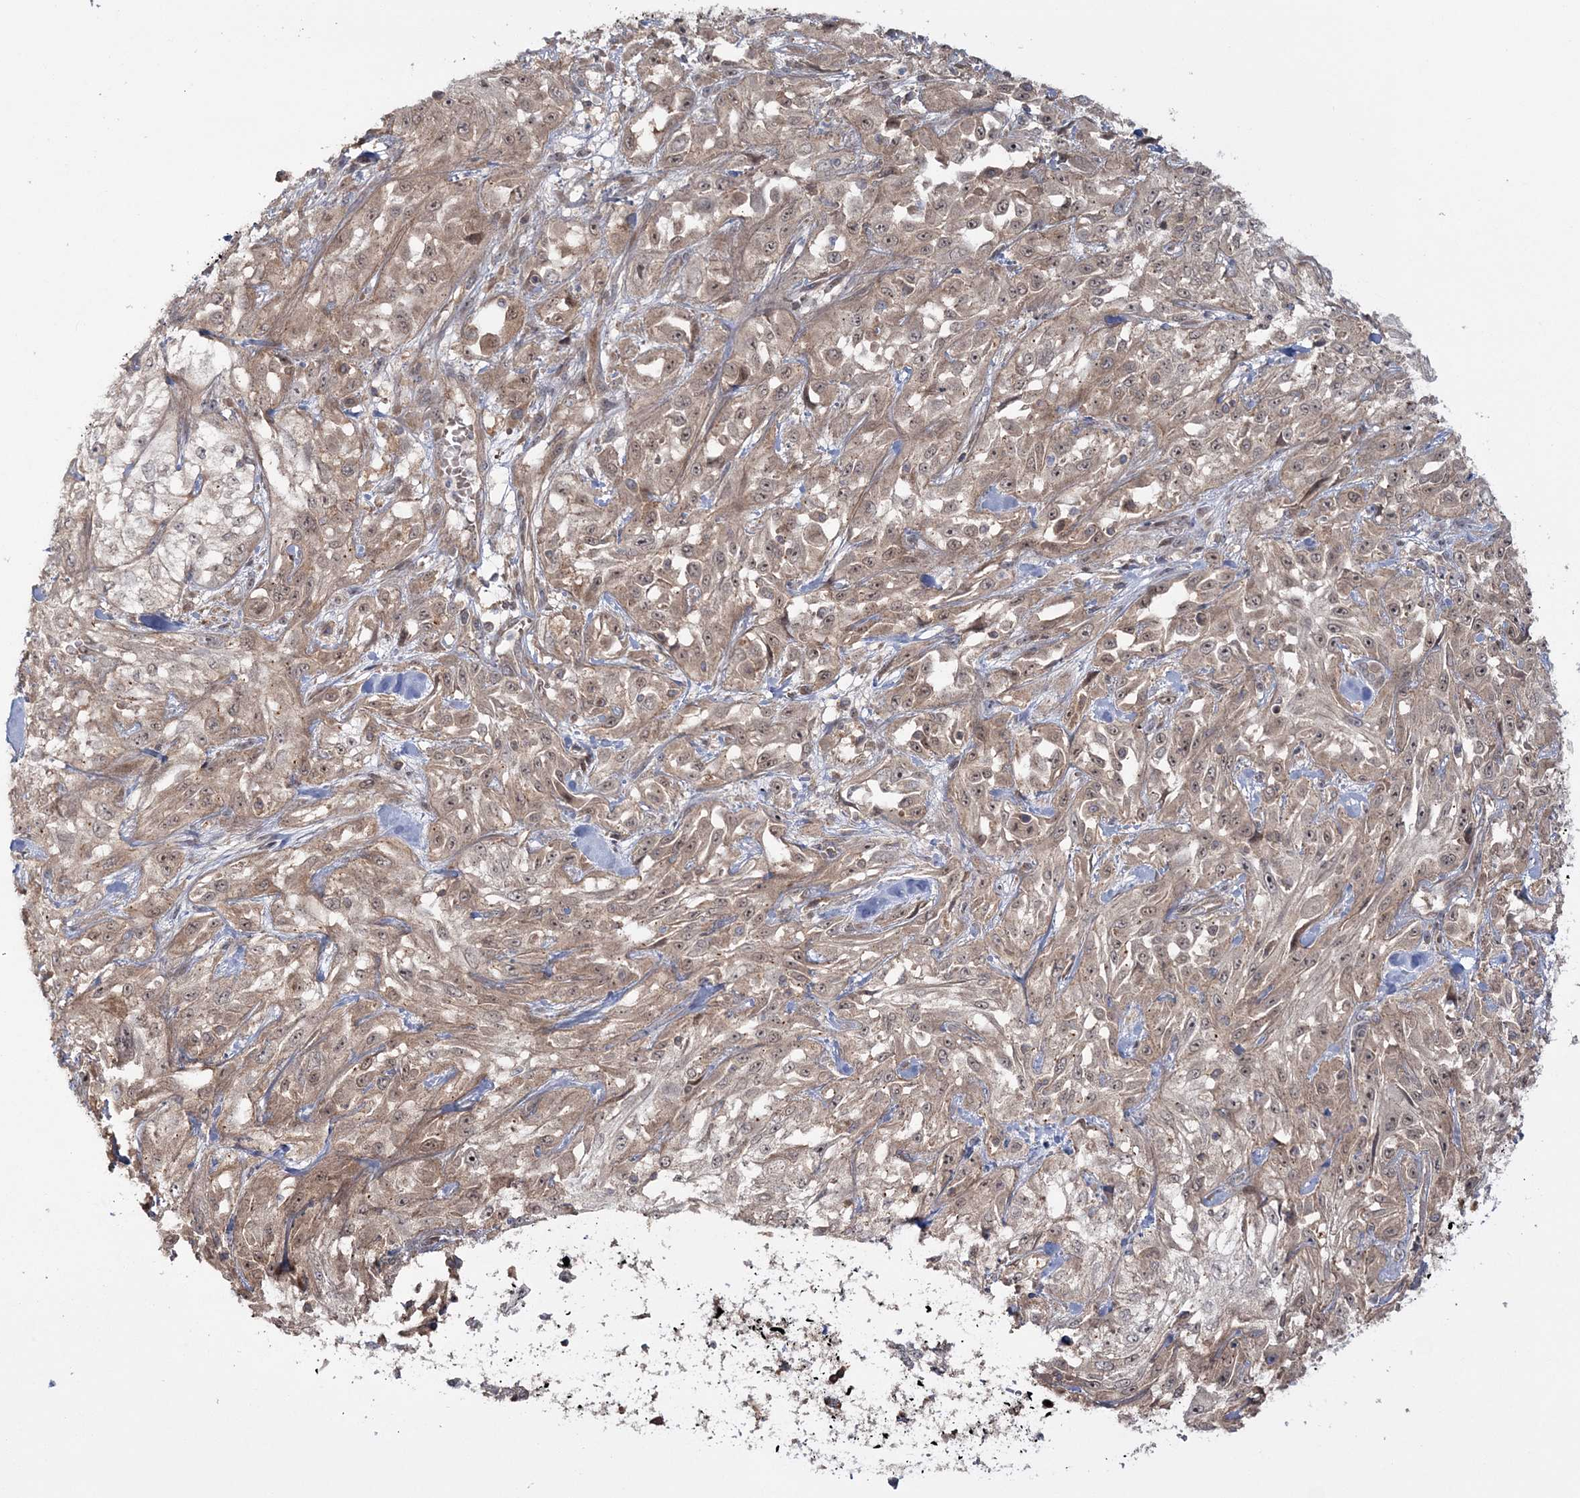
{"staining": {"intensity": "weak", "quantity": ">75%", "location": "cytoplasmic/membranous"}, "tissue": "skin cancer", "cell_type": "Tumor cells", "image_type": "cancer", "snomed": [{"axis": "morphology", "description": "Squamous cell carcinoma, NOS"}, {"axis": "morphology", "description": "Squamous cell carcinoma, metastatic, NOS"}, {"axis": "topography", "description": "Skin"}, {"axis": "topography", "description": "Lymph node"}], "caption": "Weak cytoplasmic/membranous staining is seen in approximately >75% of tumor cells in metastatic squamous cell carcinoma (skin).", "gene": "MOCS2", "patient": {"sex": "male", "age": 75}}